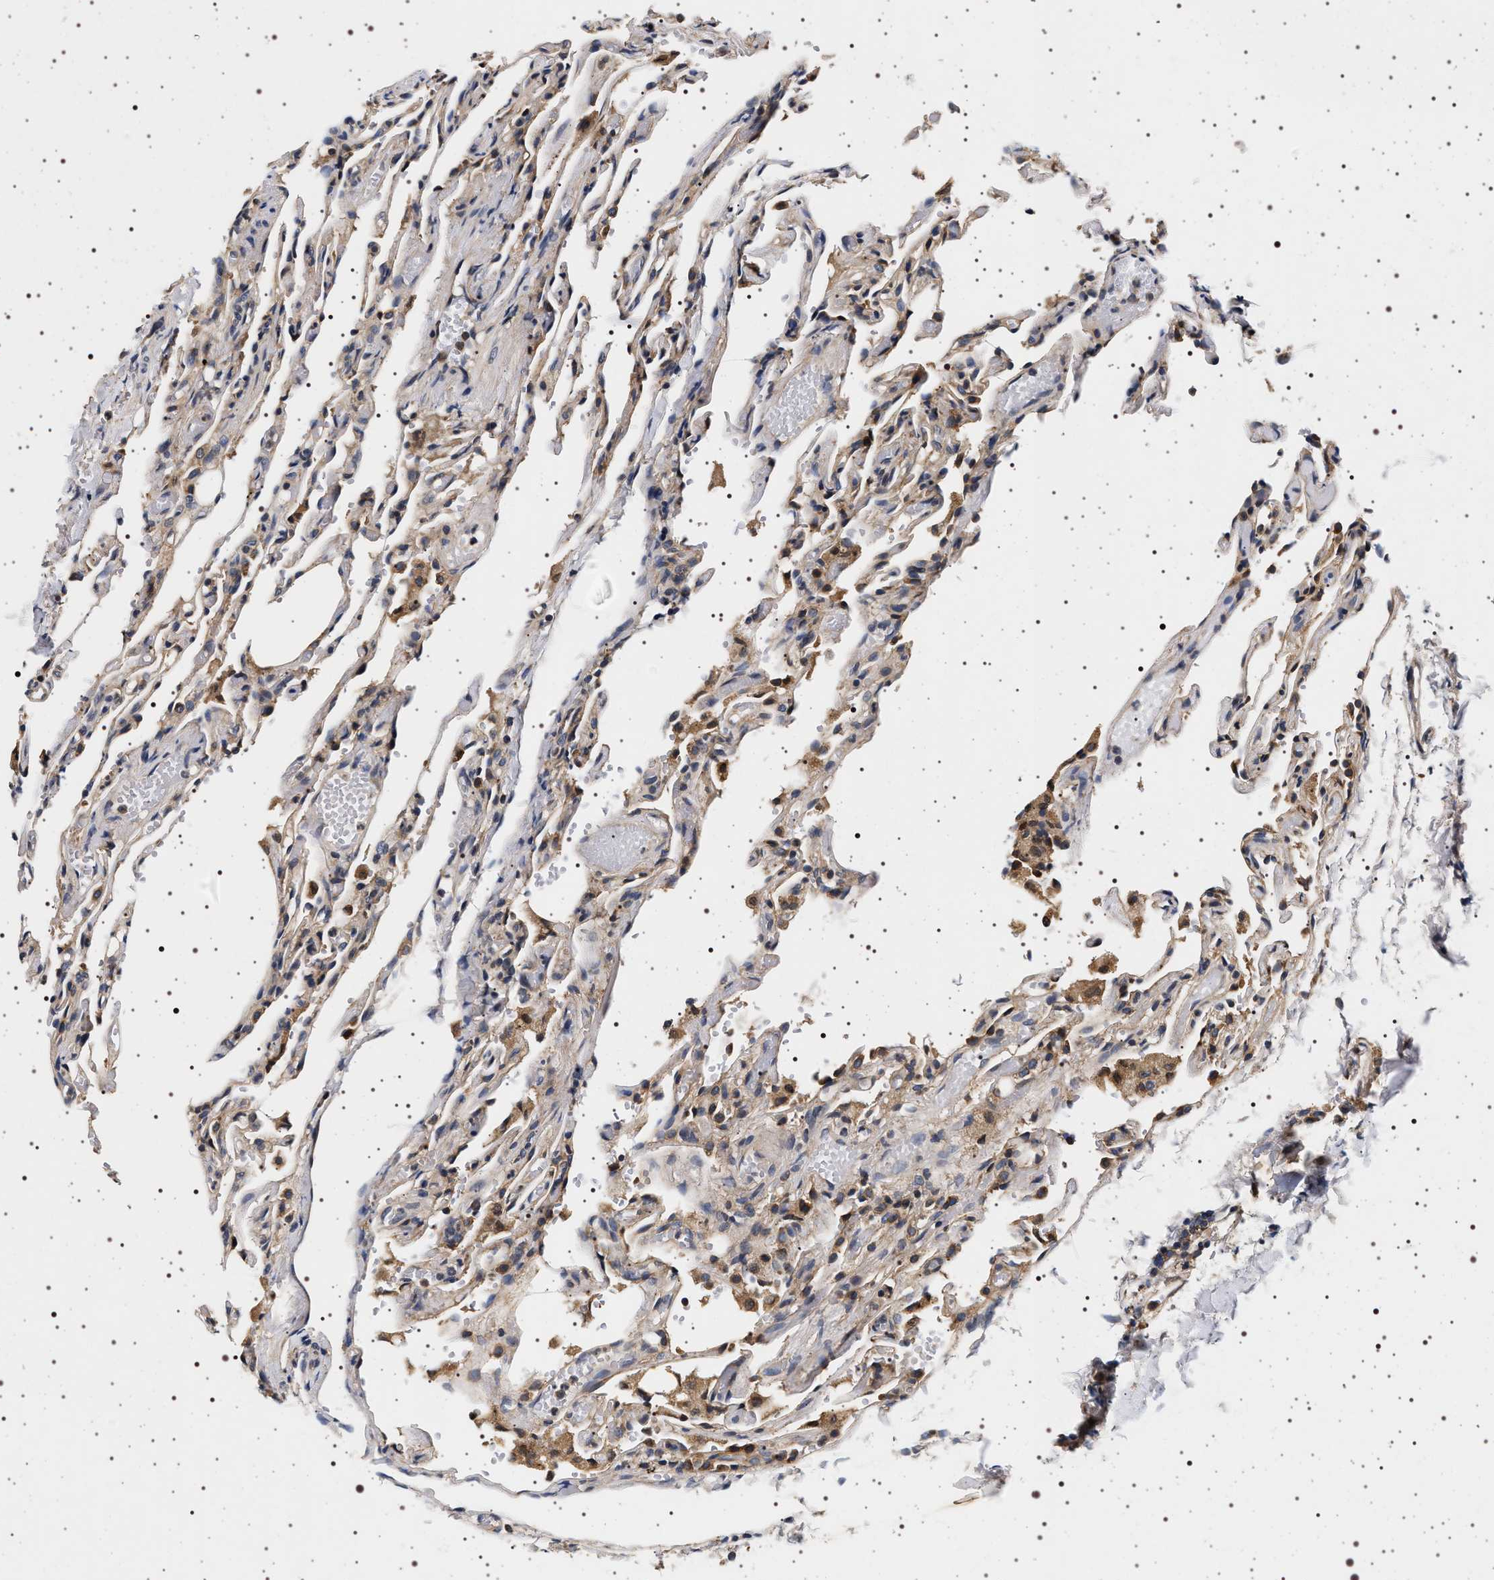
{"staining": {"intensity": "weak", "quantity": "<25%", "location": "cytoplasmic/membranous"}, "tissue": "lung", "cell_type": "Alveolar cells", "image_type": "normal", "snomed": [{"axis": "morphology", "description": "Normal tissue, NOS"}, {"axis": "topography", "description": "Lung"}], "caption": "Immunohistochemistry (IHC) of normal lung shows no positivity in alveolar cells. (DAB IHC visualized using brightfield microscopy, high magnification).", "gene": "DCBLD2", "patient": {"sex": "male", "age": 21}}